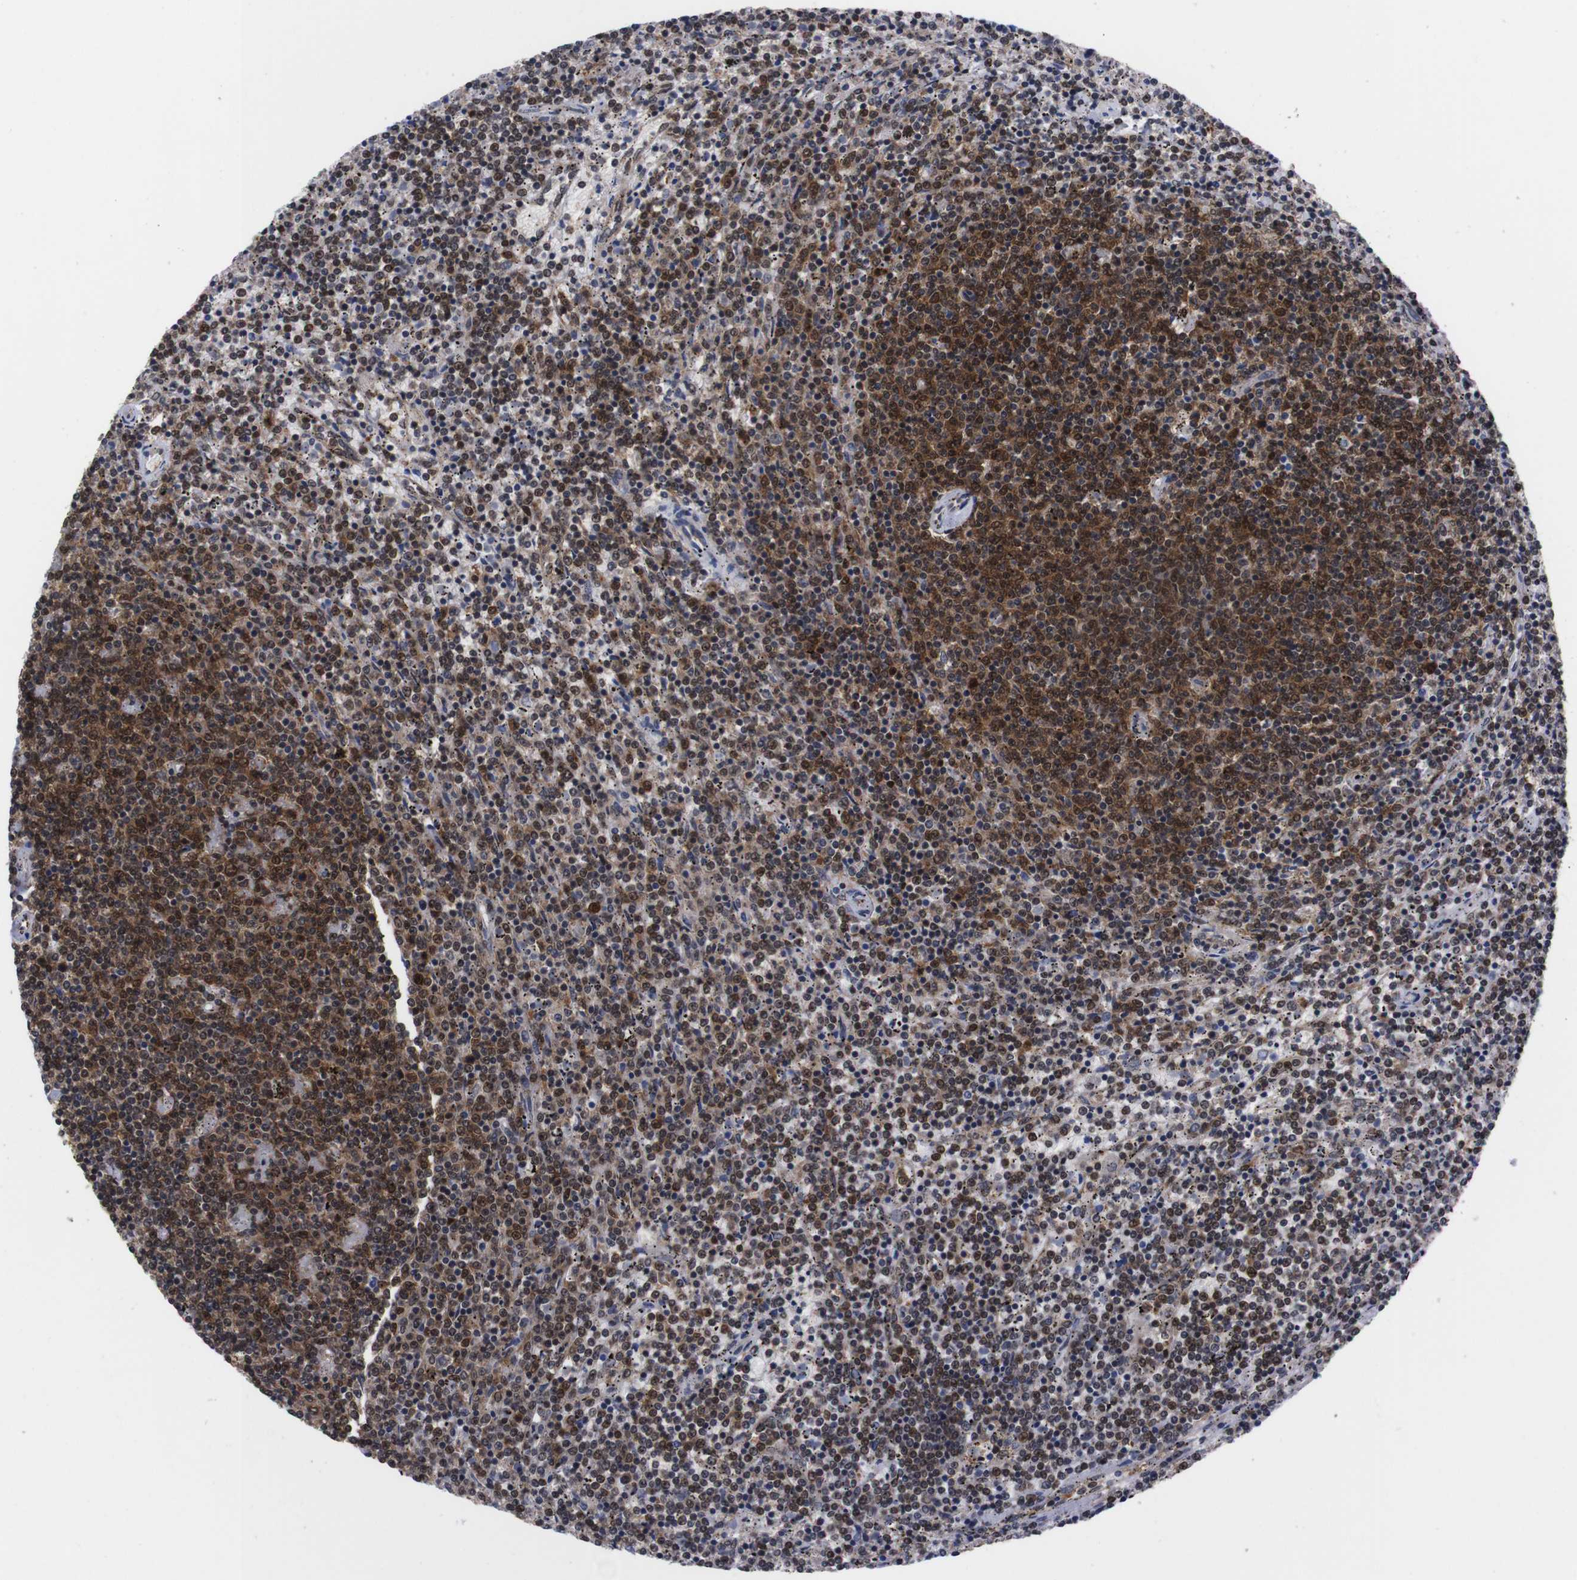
{"staining": {"intensity": "moderate", "quantity": ">75%", "location": "cytoplasmic/membranous,nuclear"}, "tissue": "lymphoma", "cell_type": "Tumor cells", "image_type": "cancer", "snomed": [{"axis": "morphology", "description": "Malignant lymphoma, non-Hodgkin's type, Low grade"}, {"axis": "topography", "description": "Spleen"}], "caption": "DAB (3,3'-diaminobenzidine) immunohistochemical staining of low-grade malignant lymphoma, non-Hodgkin's type exhibits moderate cytoplasmic/membranous and nuclear protein staining in about >75% of tumor cells.", "gene": "UBQLN2", "patient": {"sex": "female", "age": 50}}